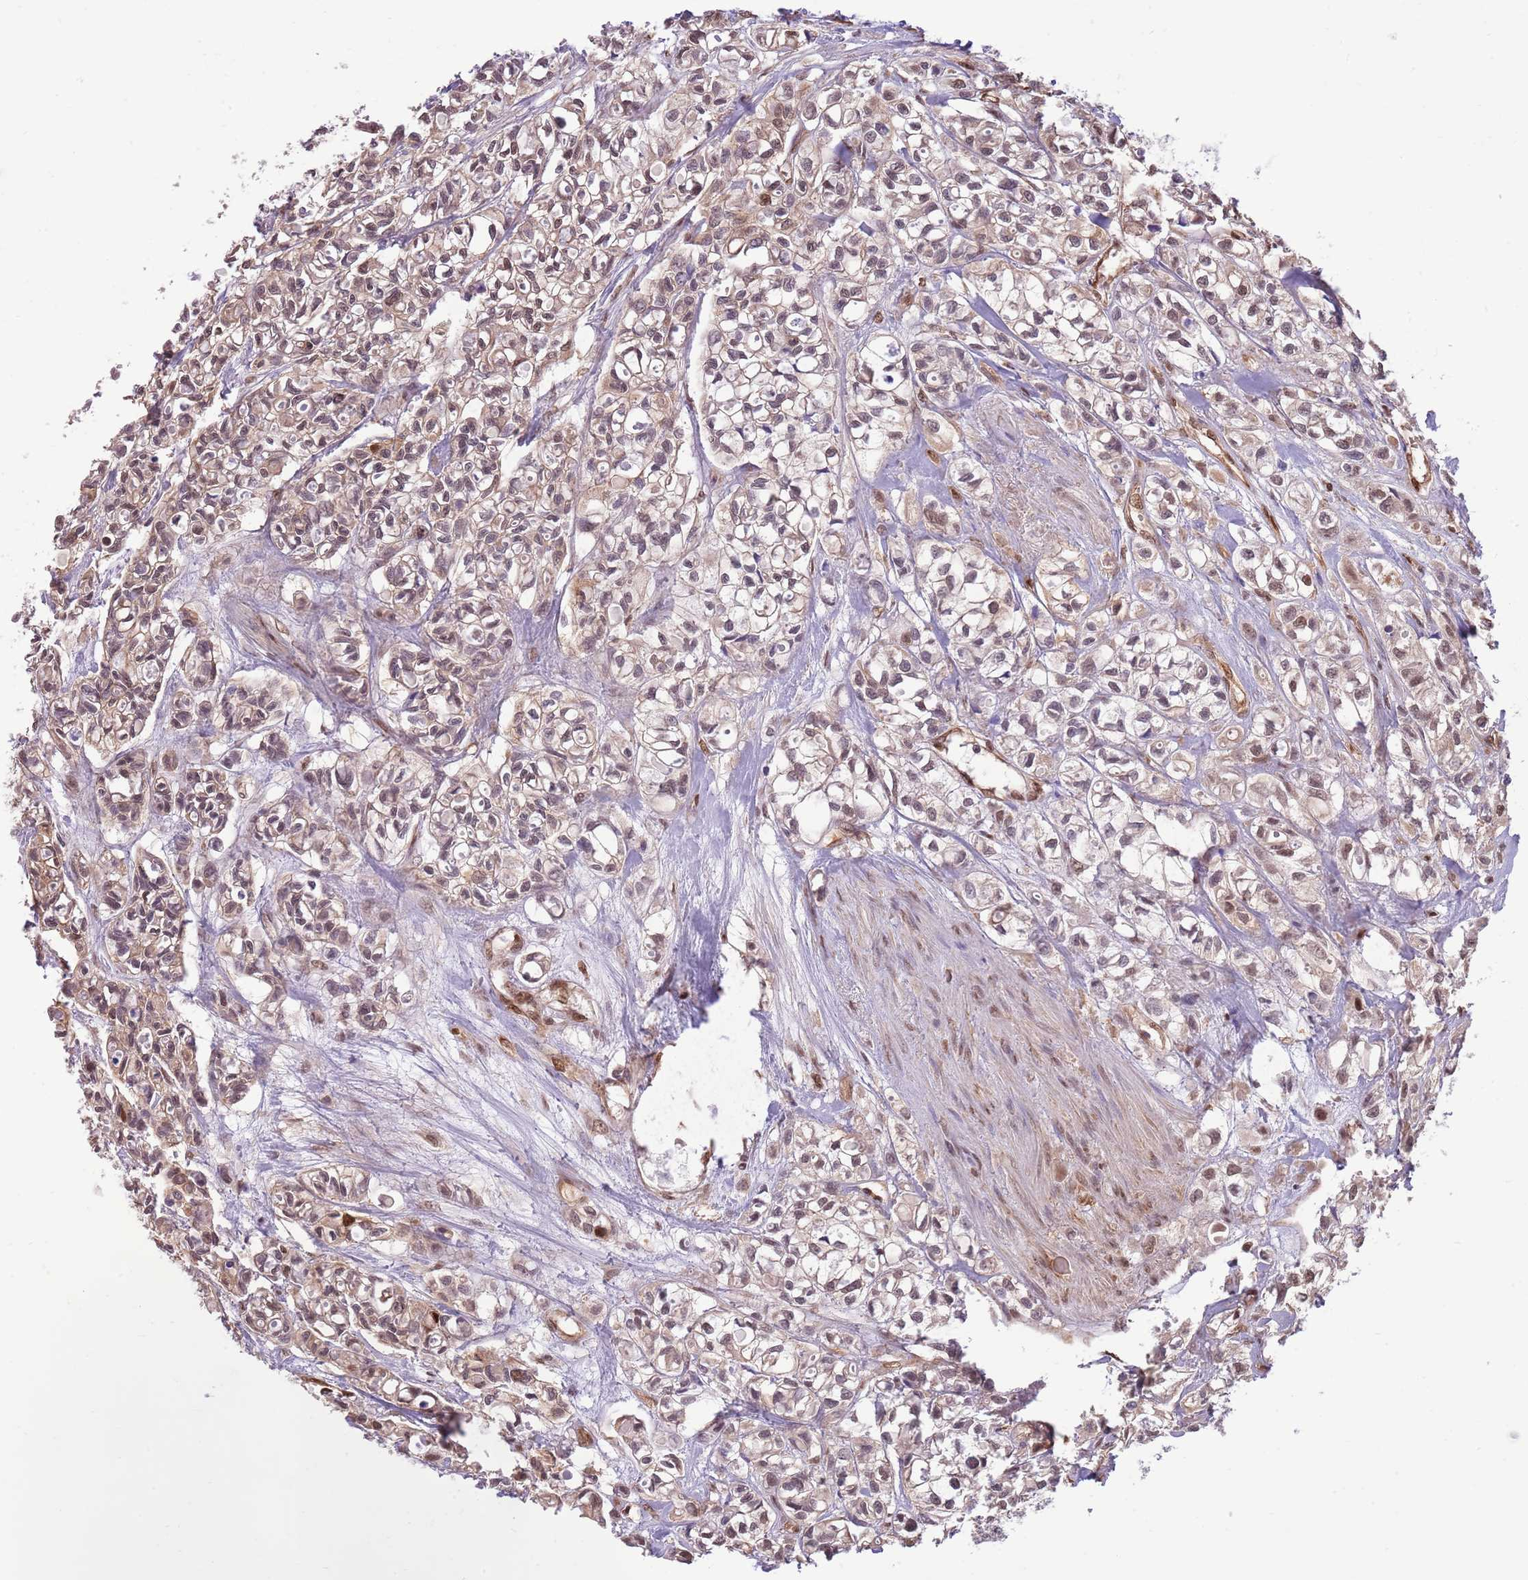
{"staining": {"intensity": "weak", "quantity": ">75%", "location": "cytoplasmic/membranous,nuclear"}, "tissue": "urothelial cancer", "cell_type": "Tumor cells", "image_type": "cancer", "snomed": [{"axis": "morphology", "description": "Urothelial carcinoma, High grade"}, {"axis": "topography", "description": "Urinary bladder"}], "caption": "Protein staining by immunohistochemistry exhibits weak cytoplasmic/membranous and nuclear positivity in about >75% of tumor cells in urothelial cancer.", "gene": "NSFL1C", "patient": {"sex": "male", "age": 67}}